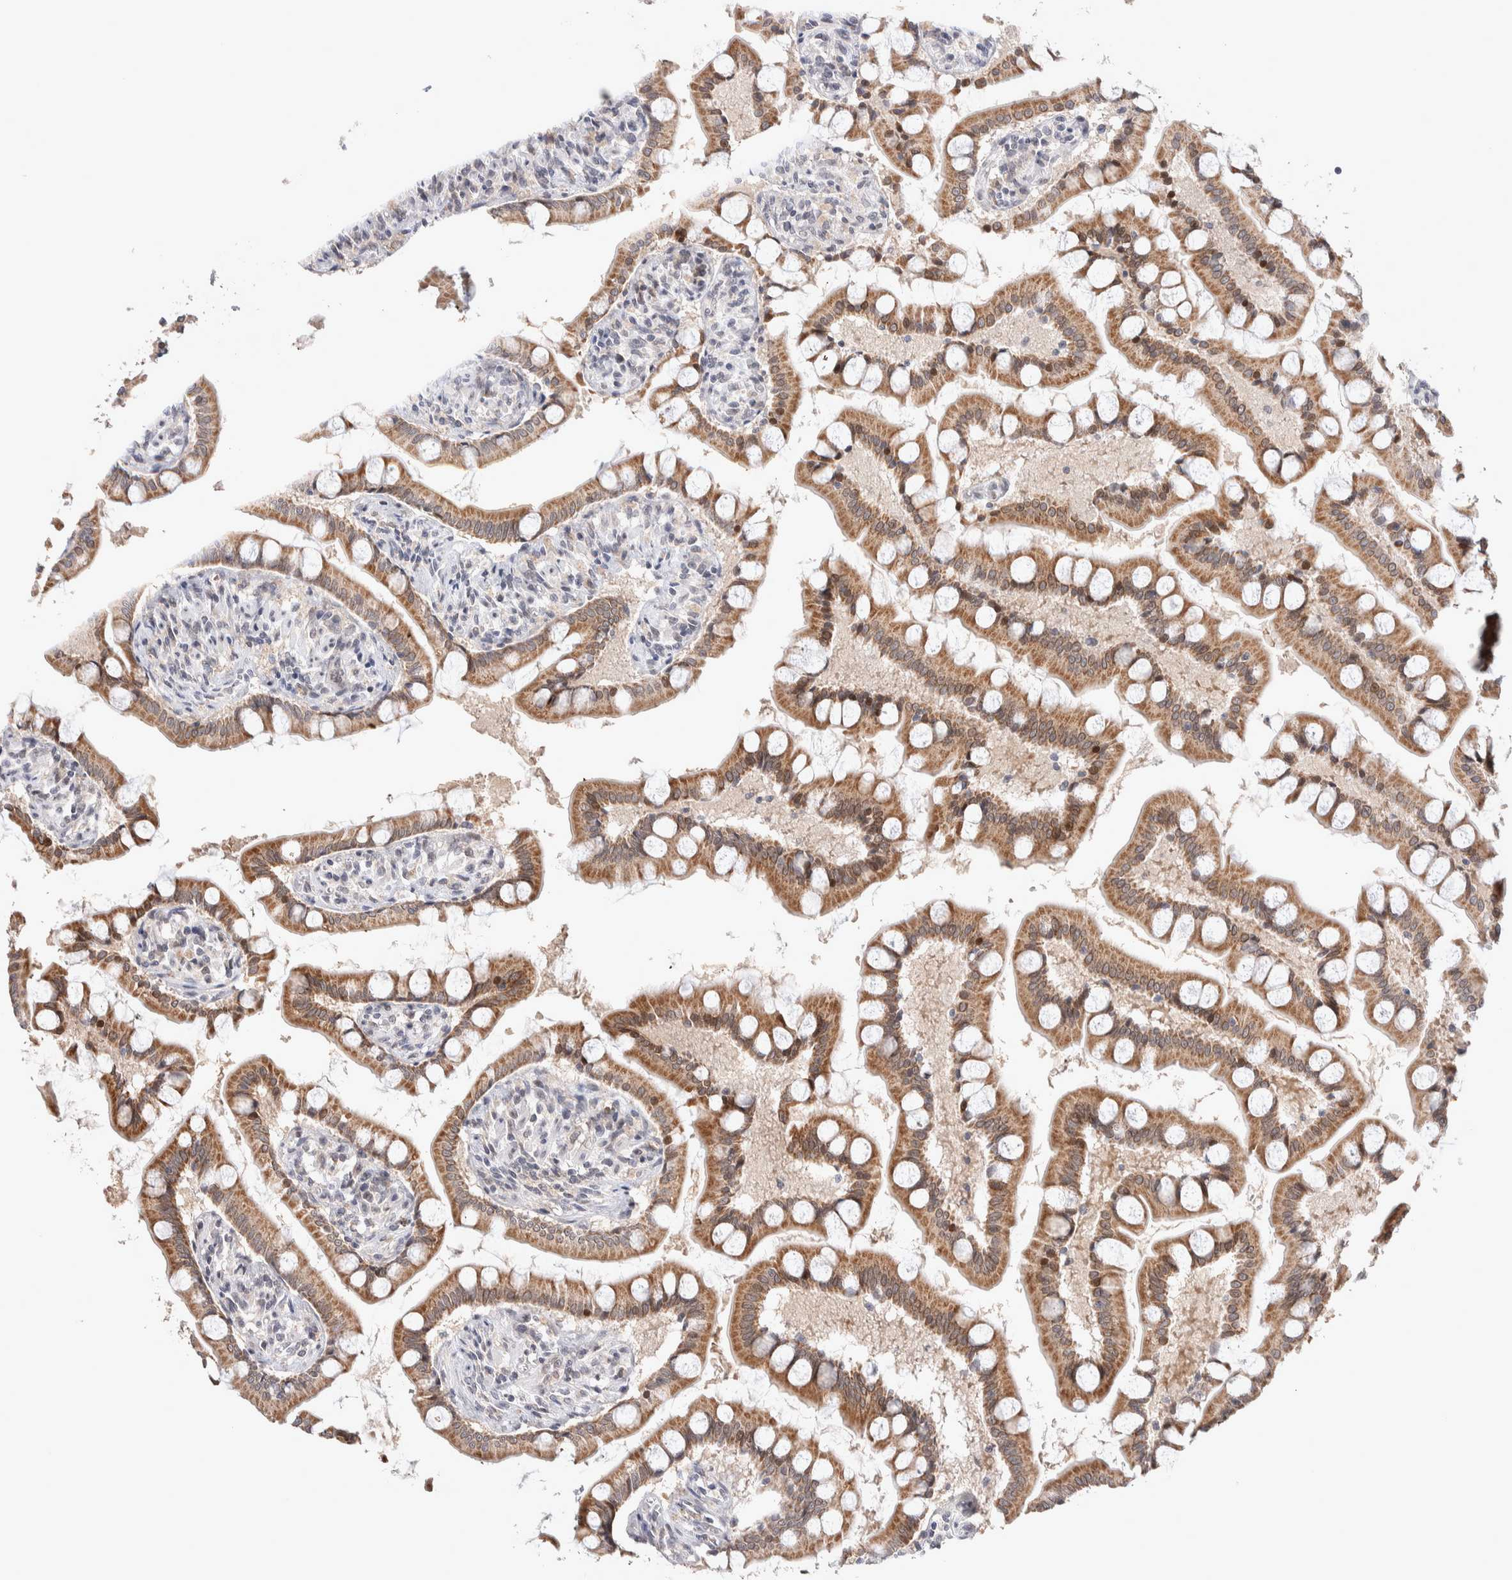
{"staining": {"intensity": "moderate", "quantity": ">75%", "location": "cytoplasmic/membranous"}, "tissue": "small intestine", "cell_type": "Glandular cells", "image_type": "normal", "snomed": [{"axis": "morphology", "description": "Normal tissue, NOS"}, {"axis": "topography", "description": "Small intestine"}], "caption": "An image of human small intestine stained for a protein demonstrates moderate cytoplasmic/membranous brown staining in glandular cells. The protein of interest is shown in brown color, while the nuclei are stained blue.", "gene": "CRAT", "patient": {"sex": "male", "age": 41}}